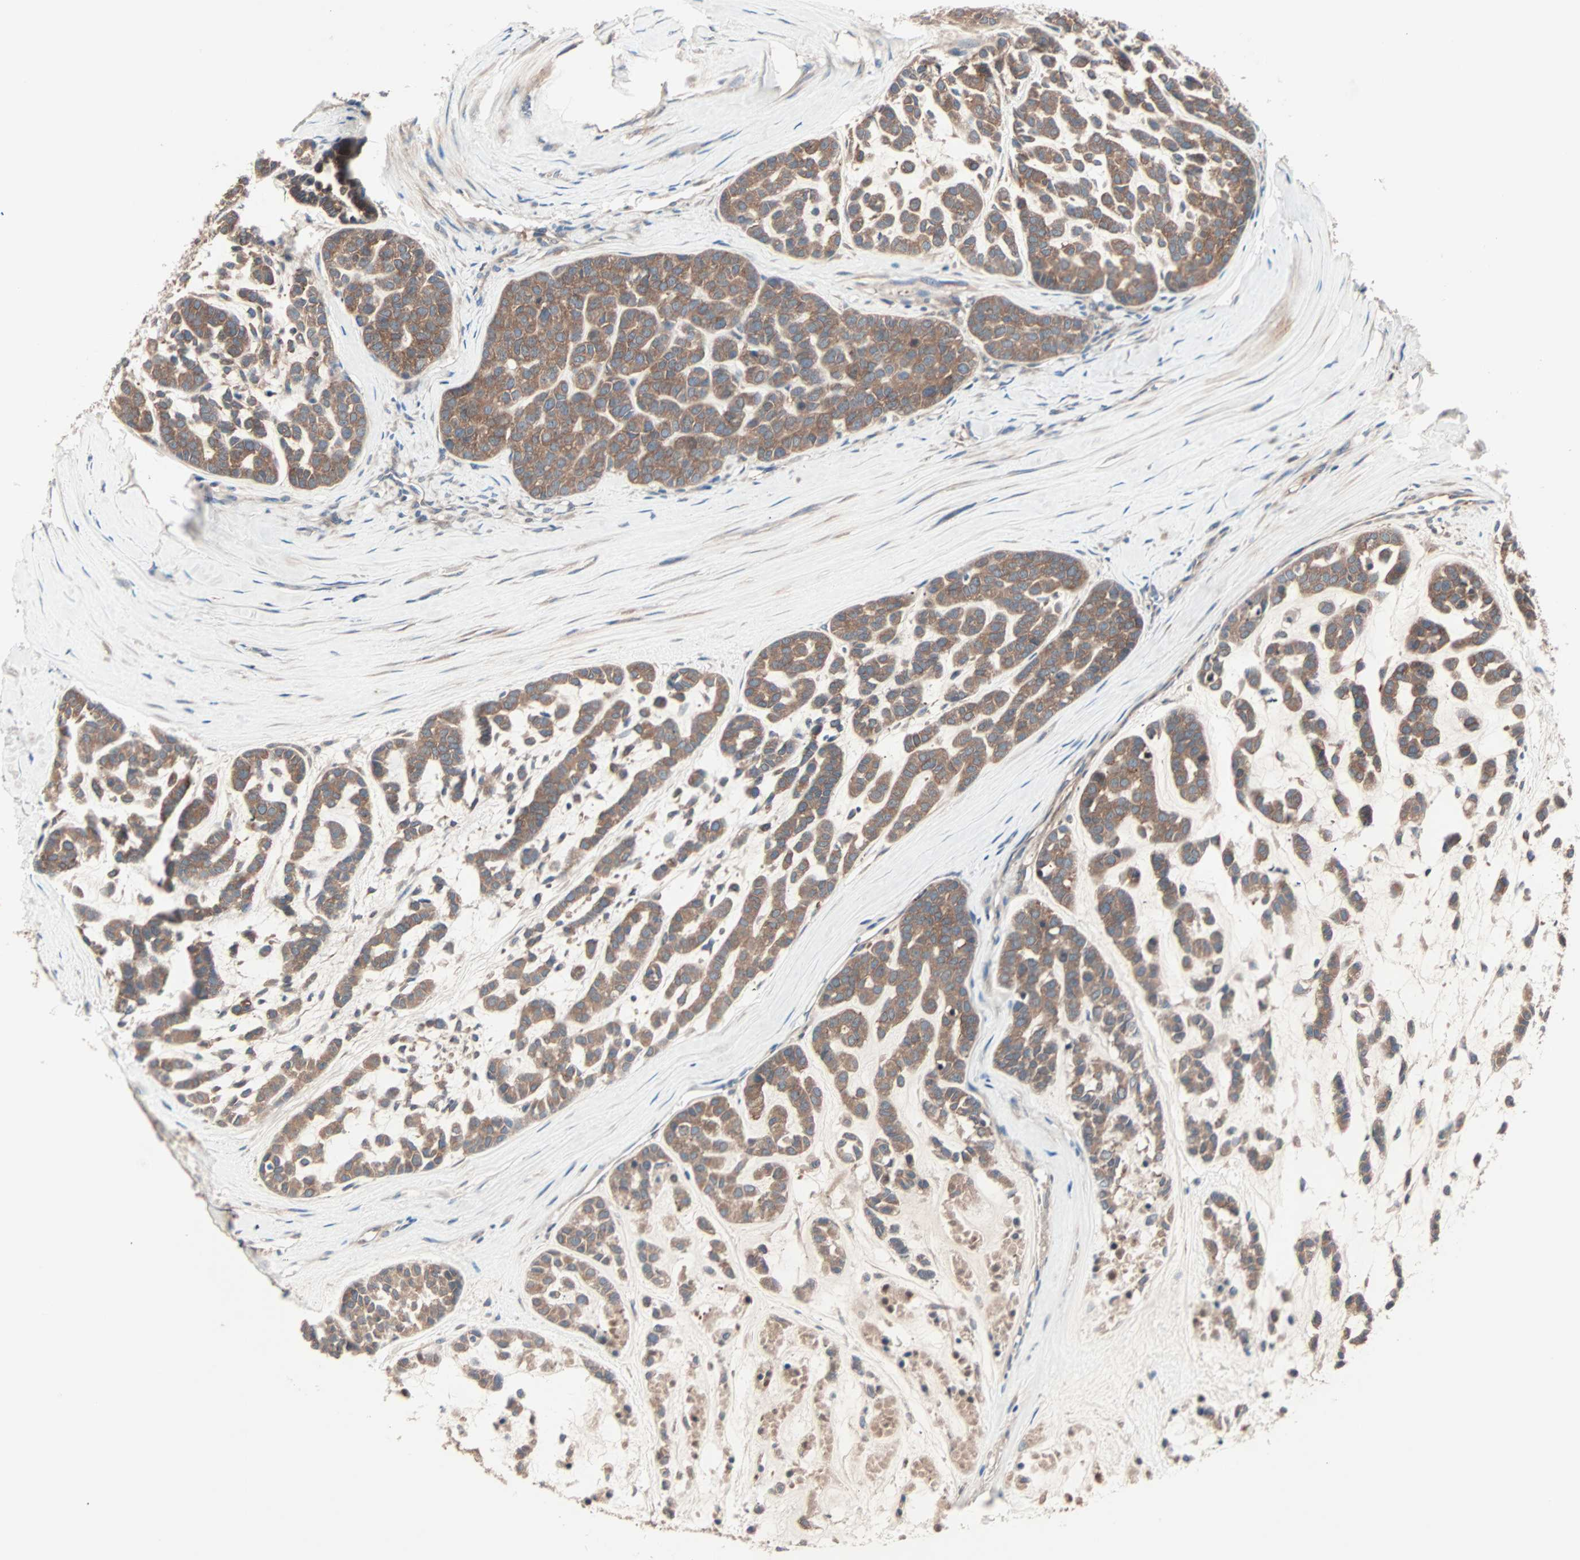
{"staining": {"intensity": "moderate", "quantity": ">75%", "location": "cytoplasmic/membranous"}, "tissue": "head and neck cancer", "cell_type": "Tumor cells", "image_type": "cancer", "snomed": [{"axis": "morphology", "description": "Adenocarcinoma, NOS"}, {"axis": "morphology", "description": "Adenoma, NOS"}, {"axis": "topography", "description": "Head-Neck"}], "caption": "Immunohistochemistry staining of head and neck cancer (adenocarcinoma), which reveals medium levels of moderate cytoplasmic/membranous positivity in approximately >75% of tumor cells indicating moderate cytoplasmic/membranous protein positivity. The staining was performed using DAB (3,3'-diaminobenzidine) (brown) for protein detection and nuclei were counterstained in hematoxylin (blue).", "gene": "CAD", "patient": {"sex": "female", "age": 55}}